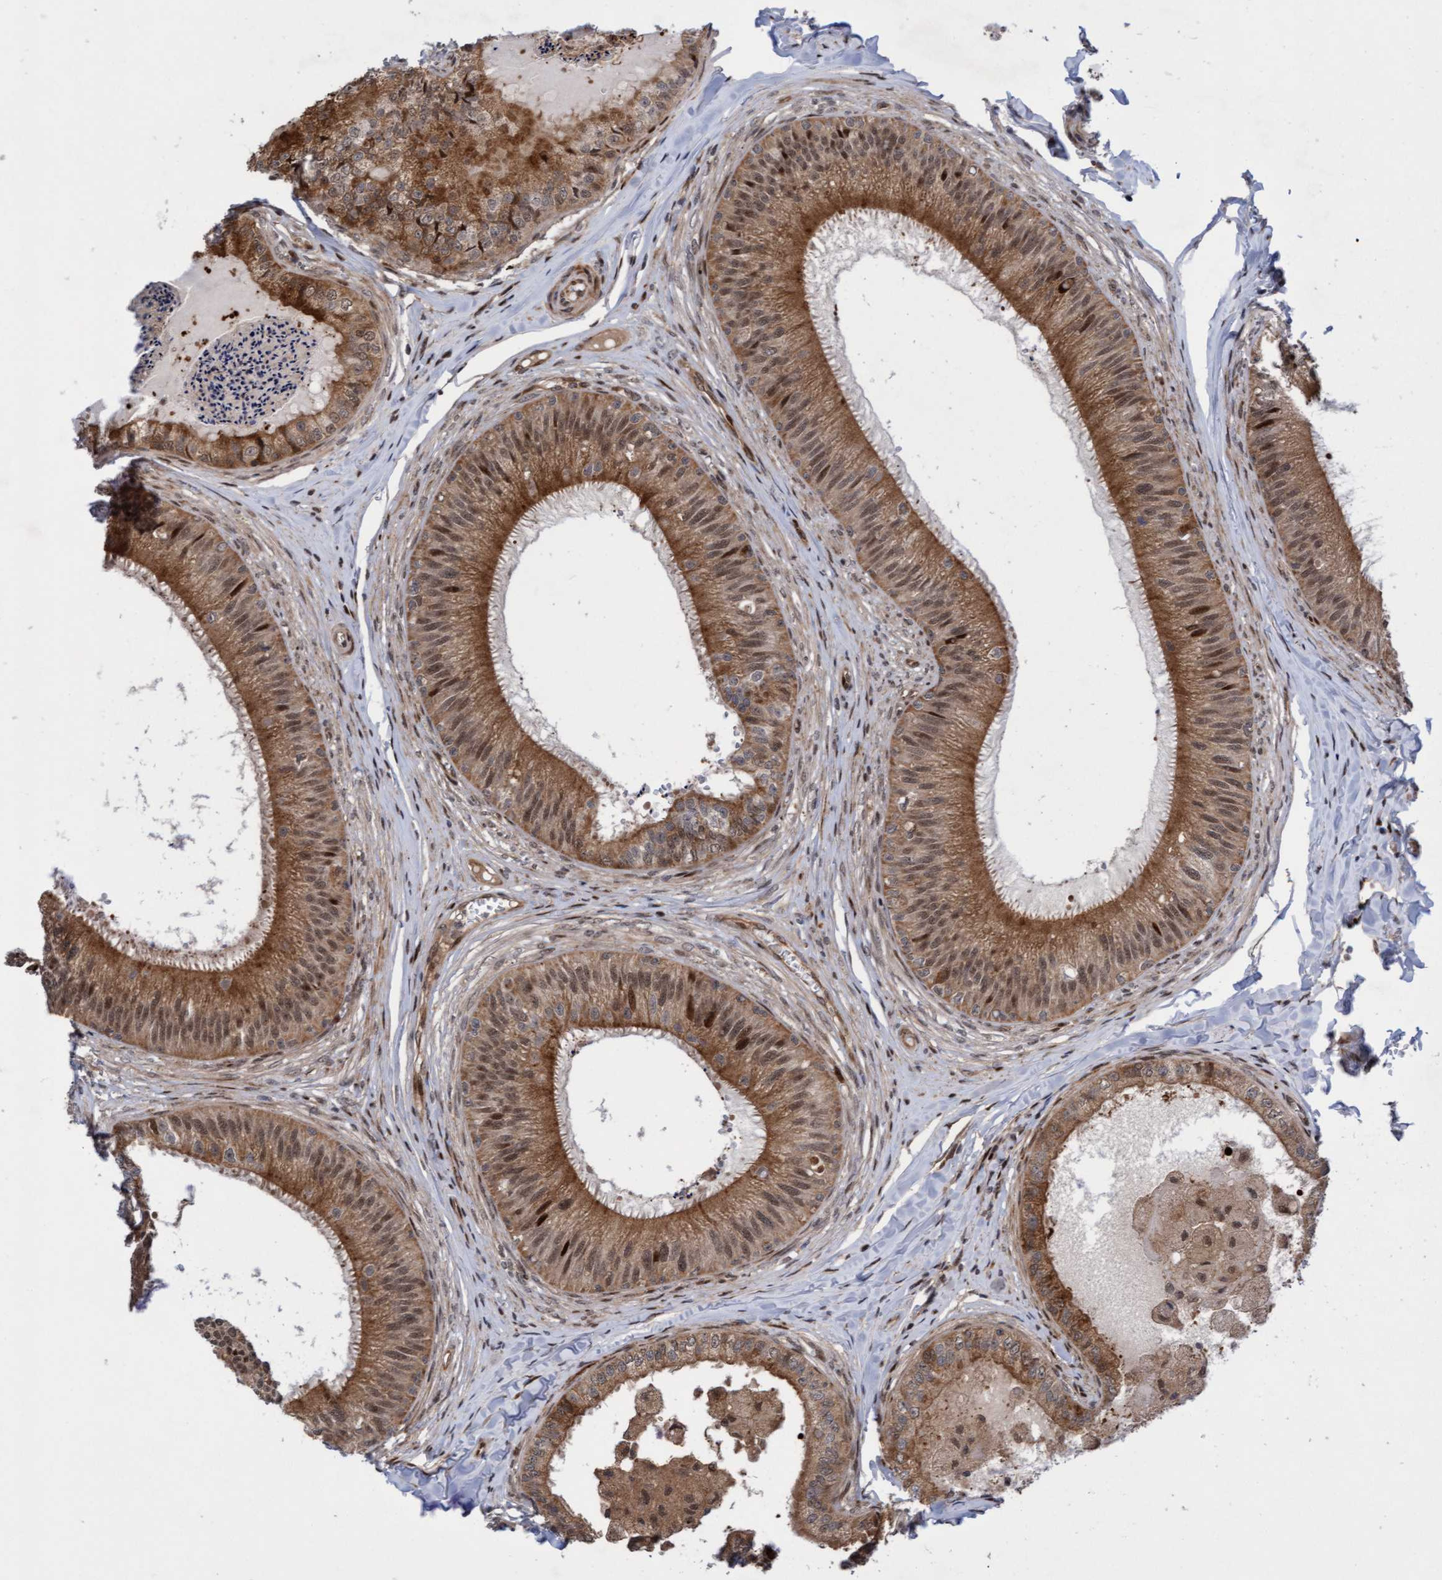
{"staining": {"intensity": "moderate", "quantity": ">75%", "location": "cytoplasmic/membranous,nuclear"}, "tissue": "epididymis", "cell_type": "Glandular cells", "image_type": "normal", "snomed": [{"axis": "morphology", "description": "Normal tissue, NOS"}, {"axis": "topography", "description": "Epididymis"}], "caption": "Brown immunohistochemical staining in benign human epididymis reveals moderate cytoplasmic/membranous,nuclear staining in about >75% of glandular cells.", "gene": "ITFG1", "patient": {"sex": "male", "age": 31}}